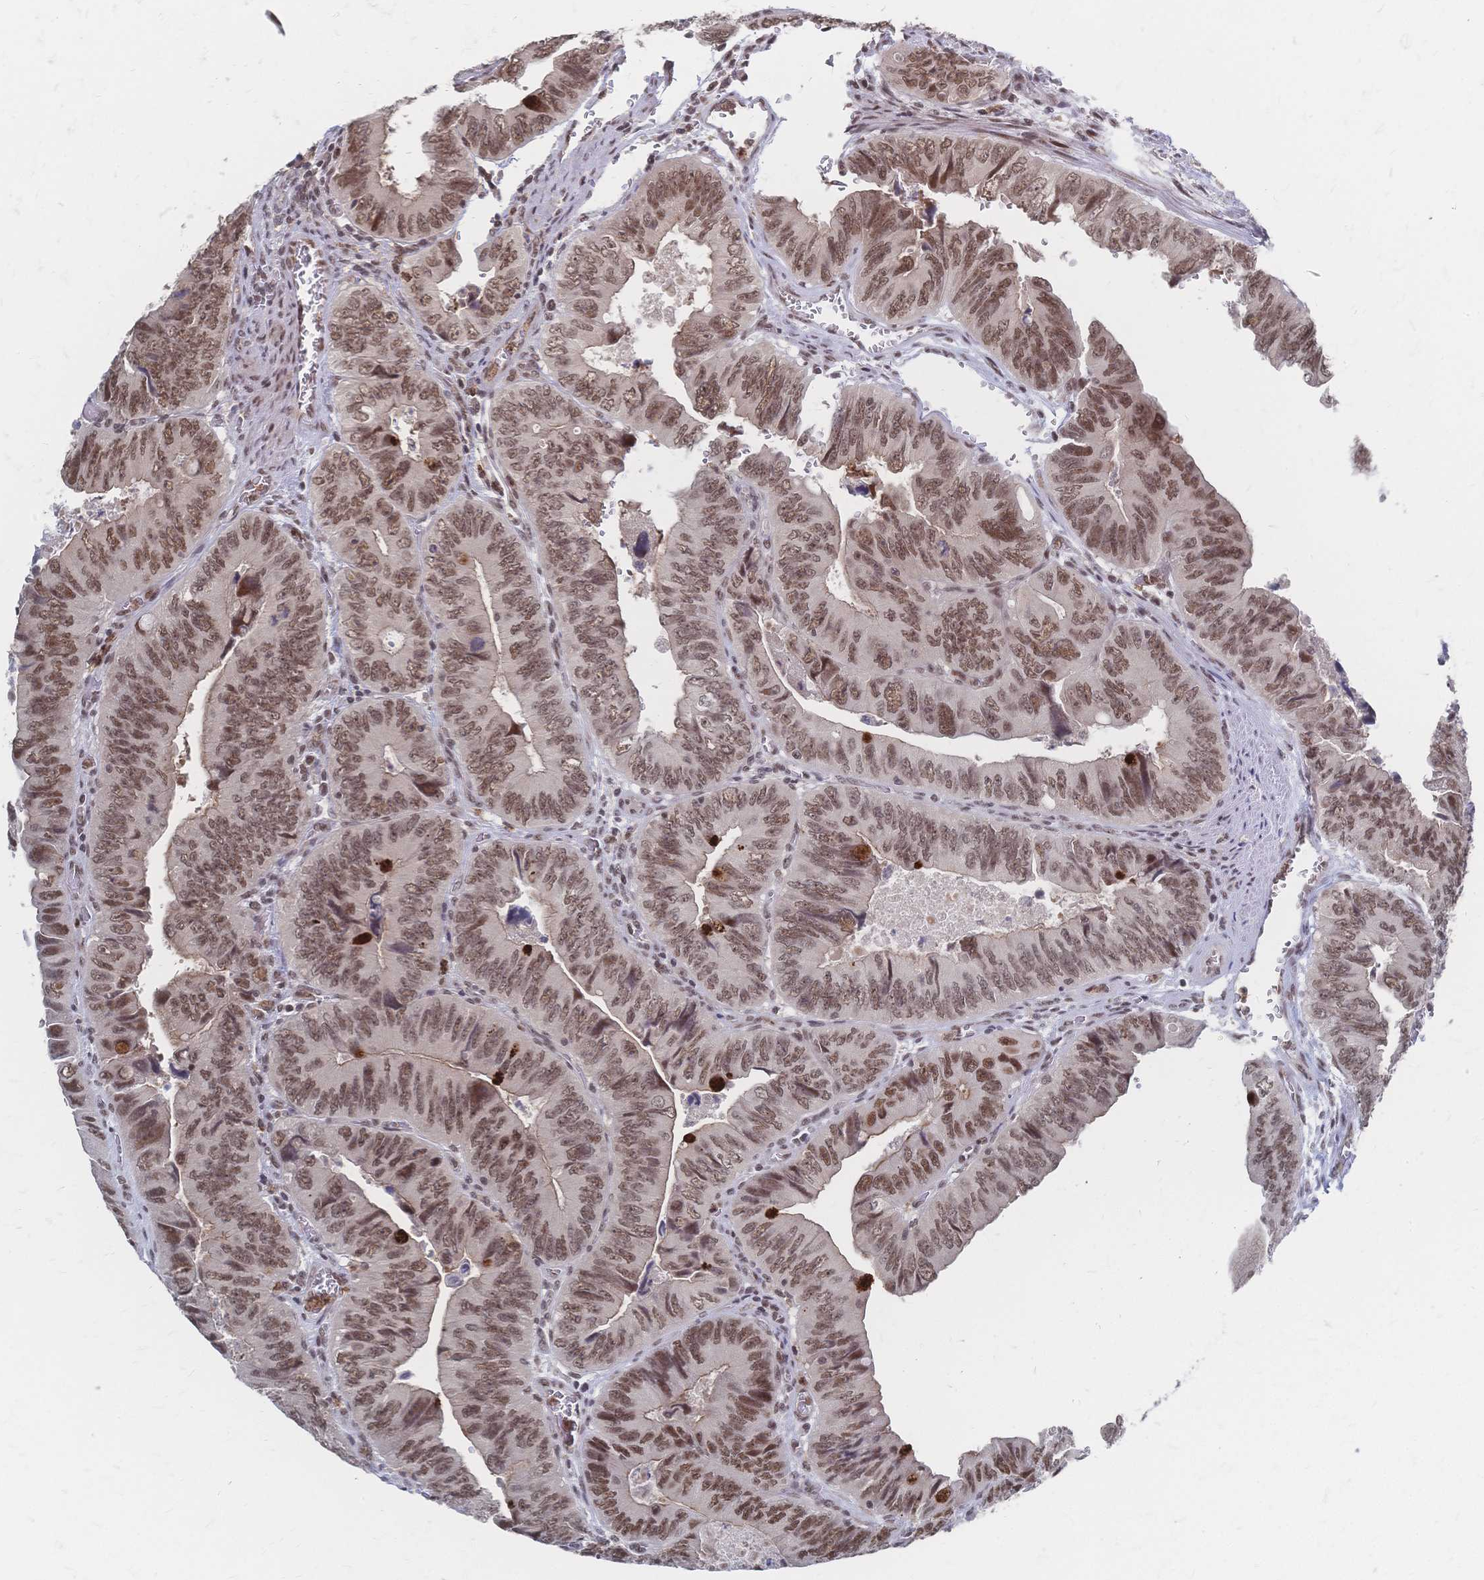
{"staining": {"intensity": "moderate", "quantity": ">75%", "location": "nuclear"}, "tissue": "colorectal cancer", "cell_type": "Tumor cells", "image_type": "cancer", "snomed": [{"axis": "morphology", "description": "Adenocarcinoma, NOS"}, {"axis": "topography", "description": "Colon"}], "caption": "Protein staining by IHC exhibits moderate nuclear expression in approximately >75% of tumor cells in colorectal cancer (adenocarcinoma). The protein is shown in brown color, while the nuclei are stained blue.", "gene": "NELFA", "patient": {"sex": "female", "age": 84}}